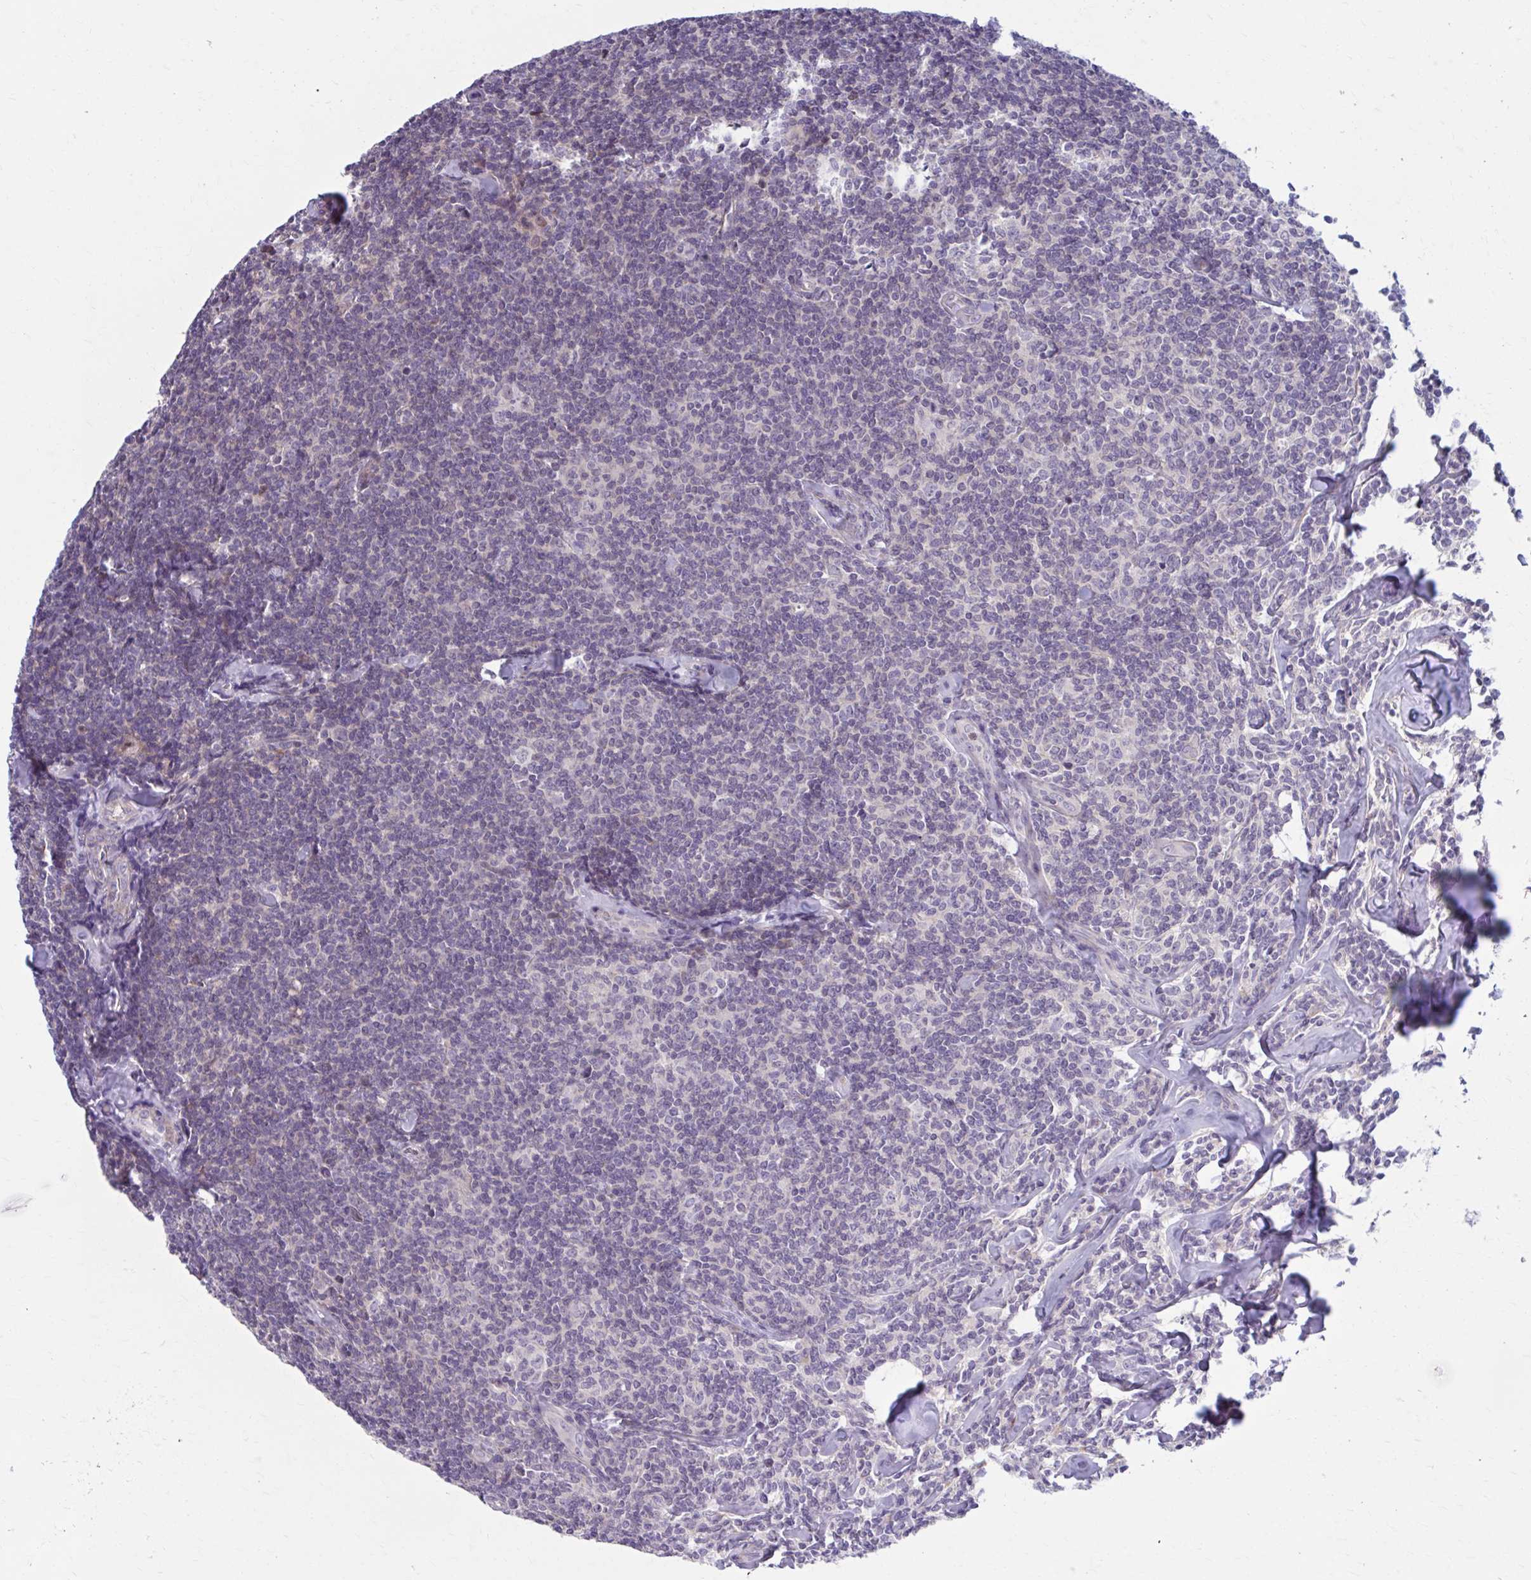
{"staining": {"intensity": "negative", "quantity": "none", "location": "none"}, "tissue": "lymphoma", "cell_type": "Tumor cells", "image_type": "cancer", "snomed": [{"axis": "morphology", "description": "Malignant lymphoma, non-Hodgkin's type, Low grade"}, {"axis": "topography", "description": "Lymph node"}], "caption": "Malignant lymphoma, non-Hodgkin's type (low-grade) stained for a protein using immunohistochemistry demonstrates no positivity tumor cells.", "gene": "CHST3", "patient": {"sex": "female", "age": 56}}